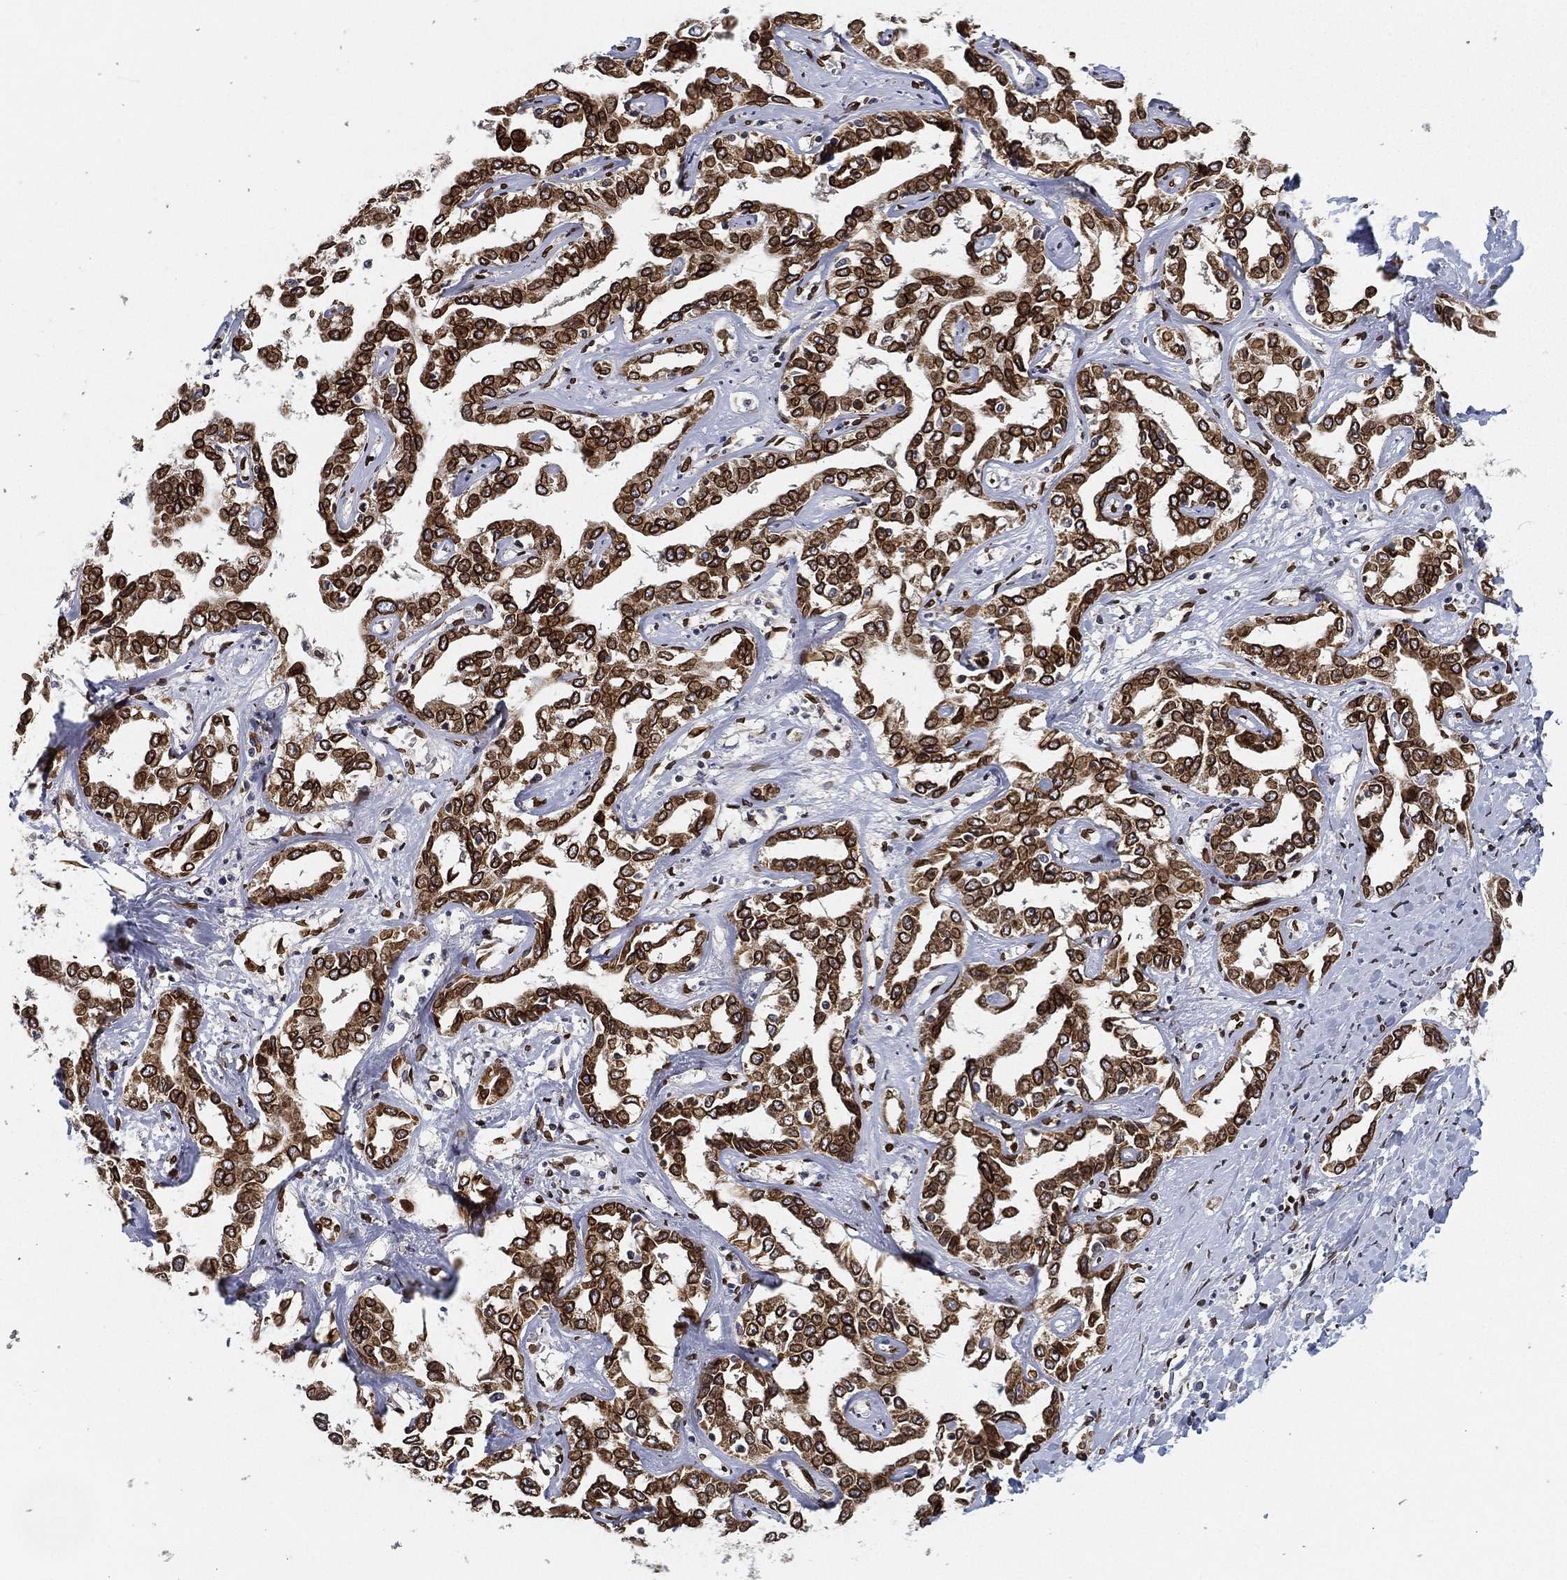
{"staining": {"intensity": "strong", "quantity": ">75%", "location": "cytoplasmic/membranous,nuclear"}, "tissue": "liver cancer", "cell_type": "Tumor cells", "image_type": "cancer", "snomed": [{"axis": "morphology", "description": "Cholangiocarcinoma"}, {"axis": "topography", "description": "Liver"}], "caption": "Protein analysis of cholangiocarcinoma (liver) tissue reveals strong cytoplasmic/membranous and nuclear positivity in approximately >75% of tumor cells.", "gene": "PALB2", "patient": {"sex": "male", "age": 59}}